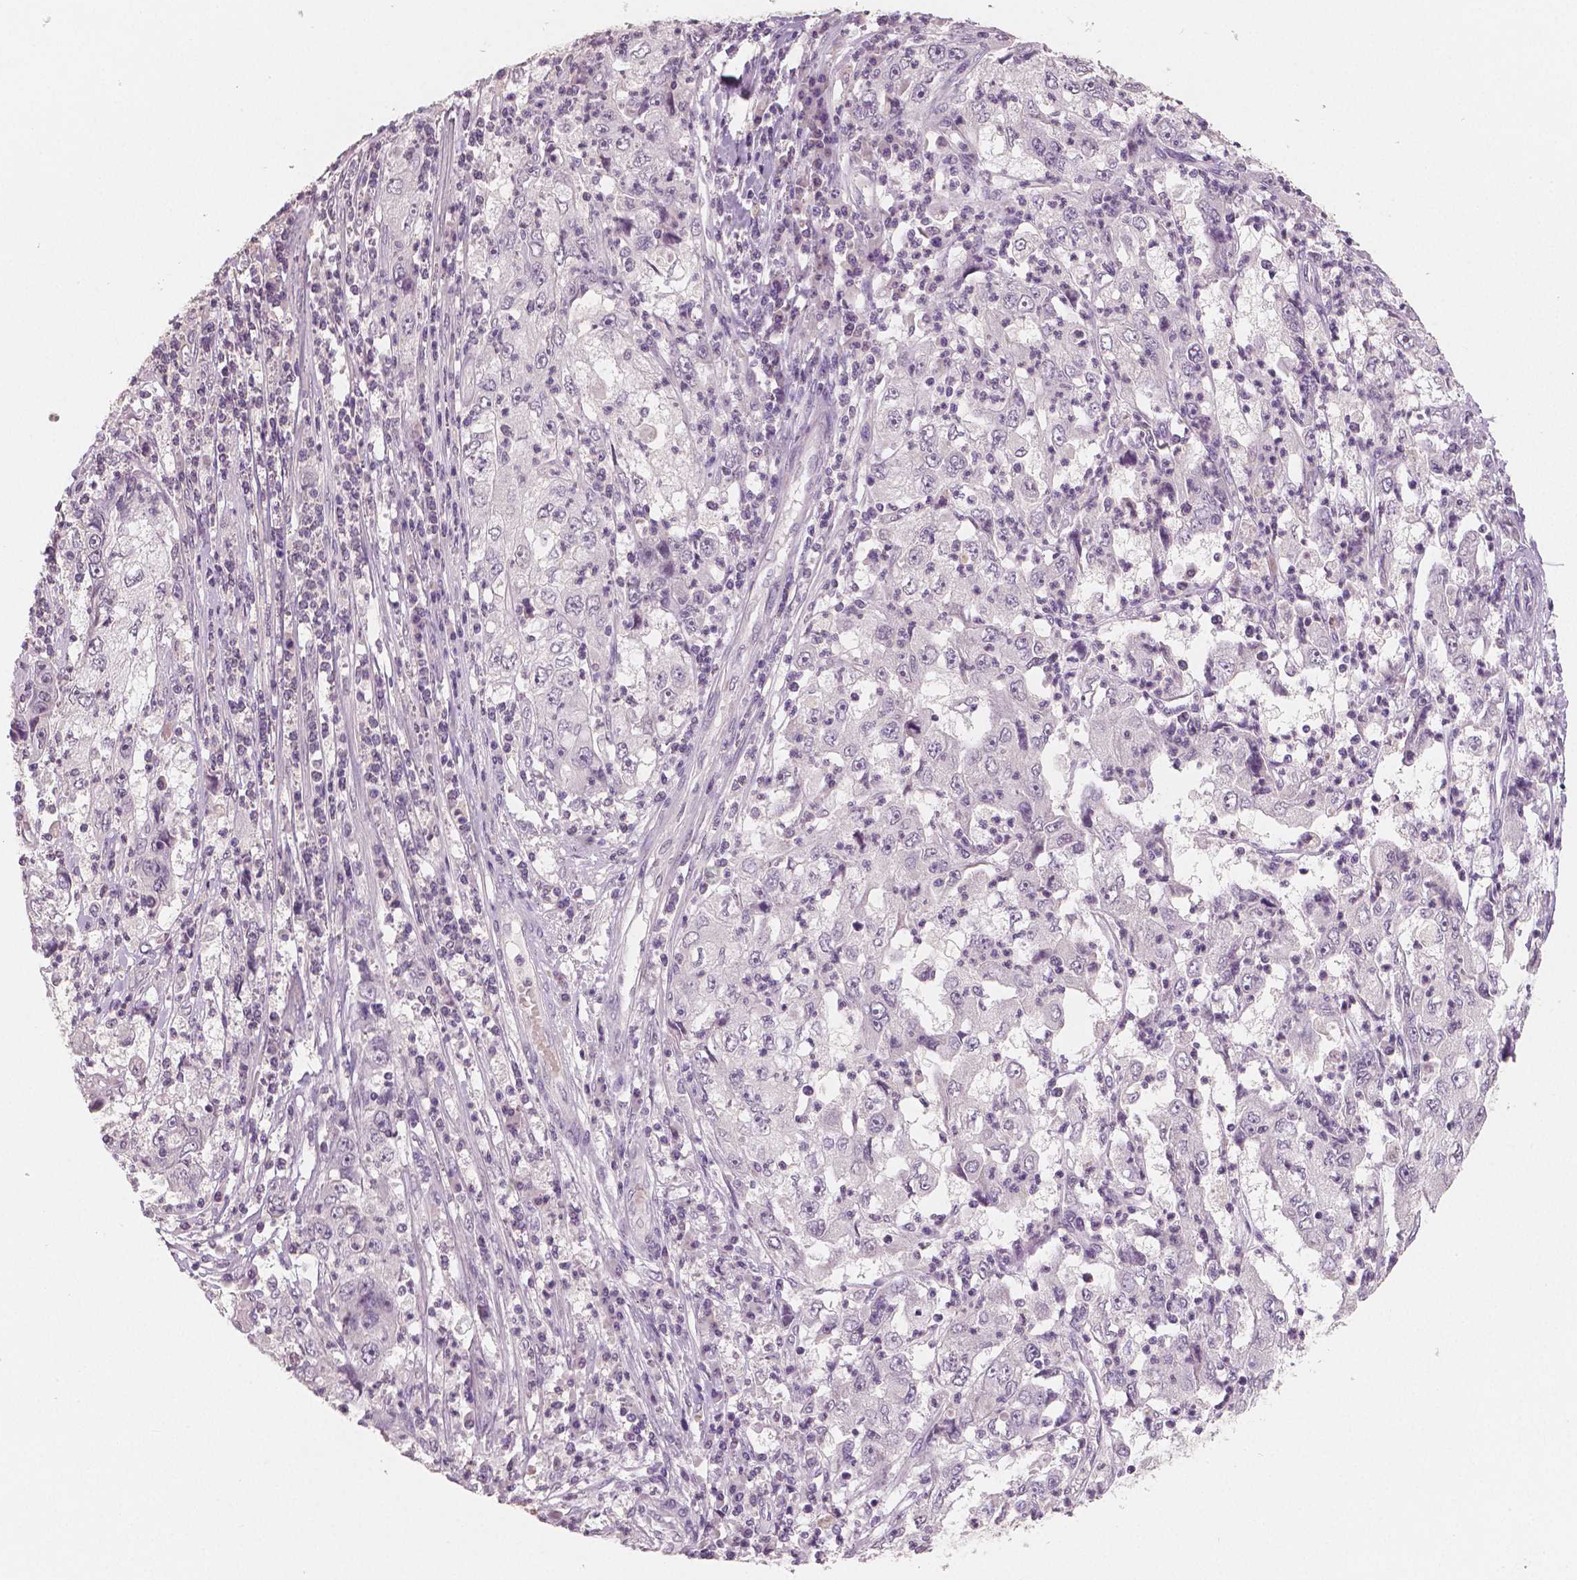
{"staining": {"intensity": "negative", "quantity": "none", "location": "none"}, "tissue": "cervical cancer", "cell_type": "Tumor cells", "image_type": "cancer", "snomed": [{"axis": "morphology", "description": "Squamous cell carcinoma, NOS"}, {"axis": "topography", "description": "Cervix"}], "caption": "Tumor cells show no significant expression in cervical cancer (squamous cell carcinoma).", "gene": "RNASE7", "patient": {"sex": "female", "age": 36}}